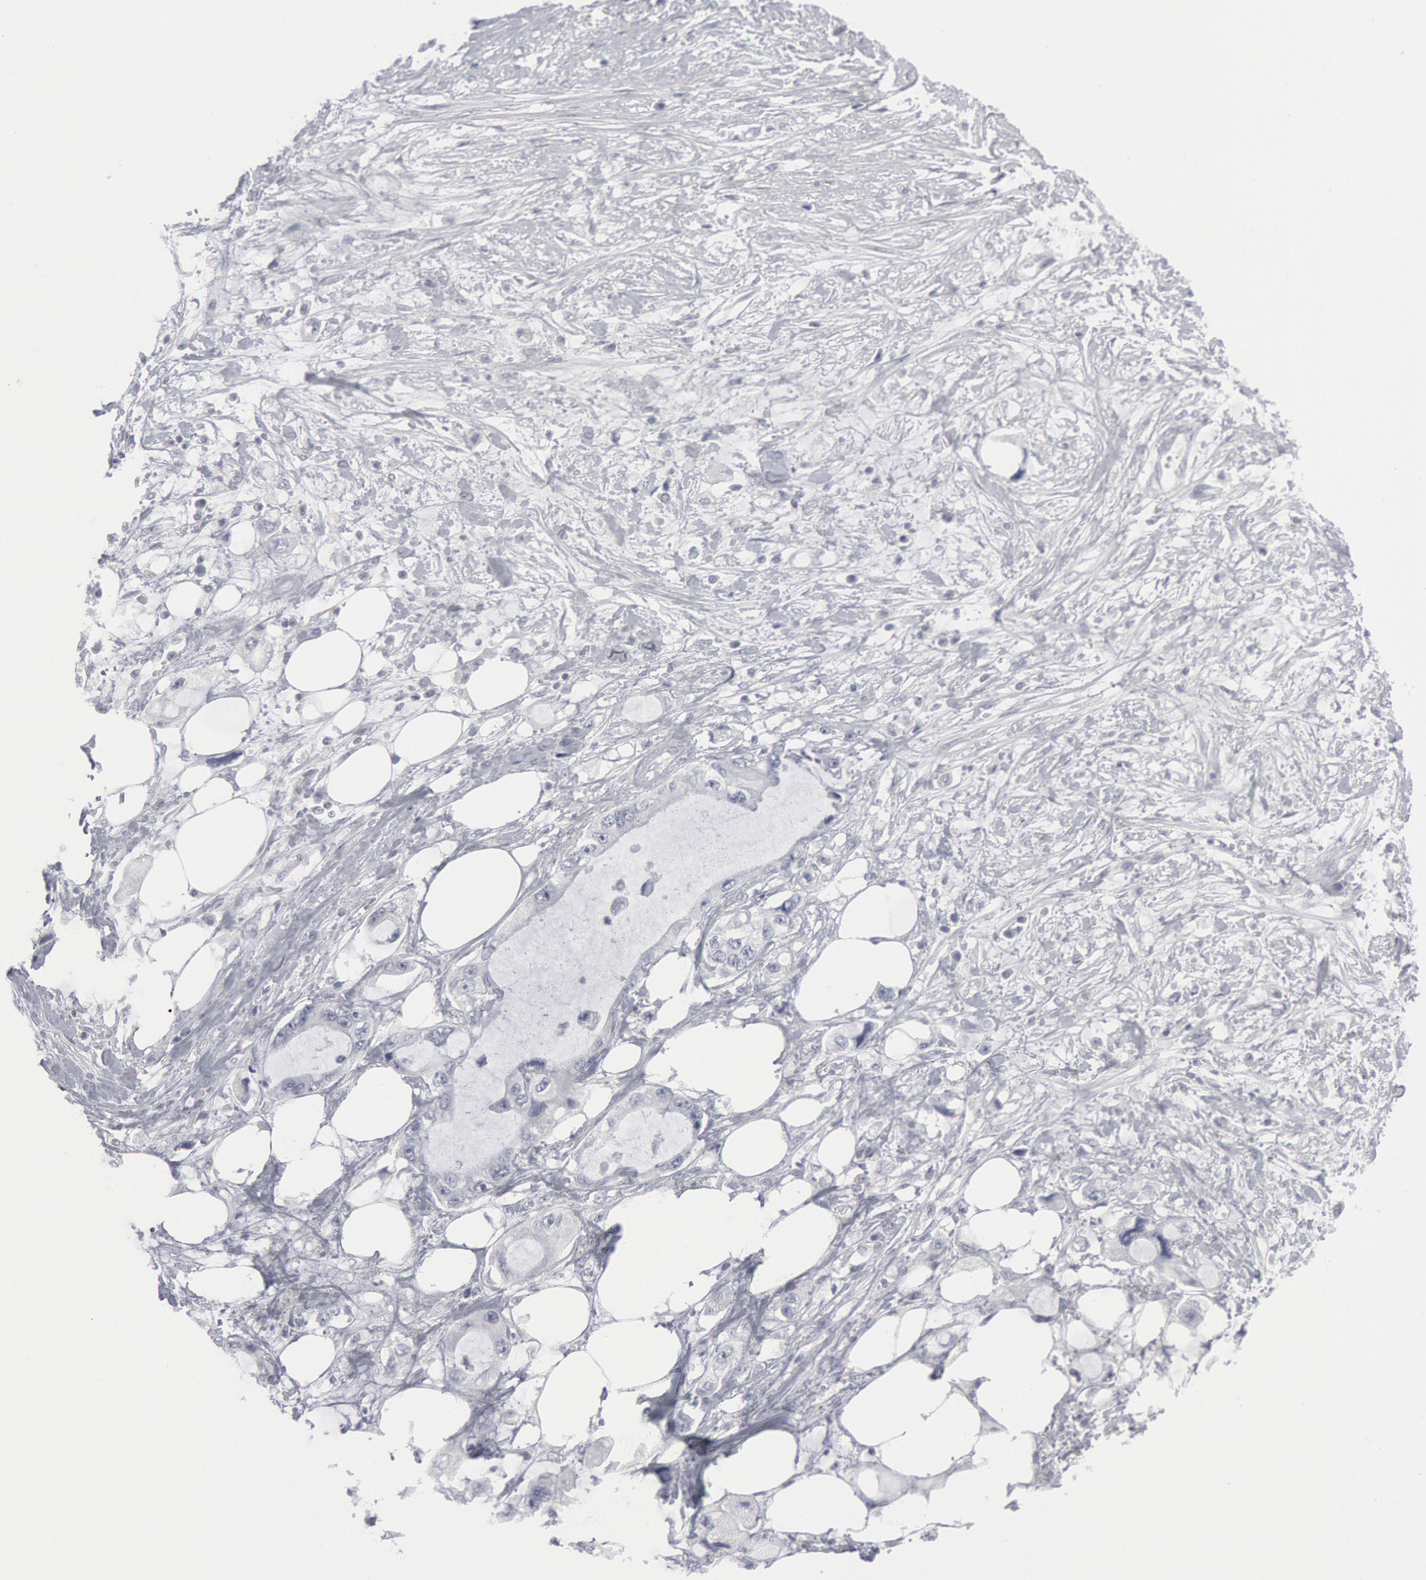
{"staining": {"intensity": "negative", "quantity": "none", "location": "none"}, "tissue": "pancreatic cancer", "cell_type": "Tumor cells", "image_type": "cancer", "snomed": [{"axis": "morphology", "description": "Adenocarcinoma, NOS"}, {"axis": "topography", "description": "Pancreas"}, {"axis": "topography", "description": "Stomach, upper"}], "caption": "IHC of adenocarcinoma (pancreatic) reveals no positivity in tumor cells.", "gene": "DMC1", "patient": {"sex": "male", "age": 77}}